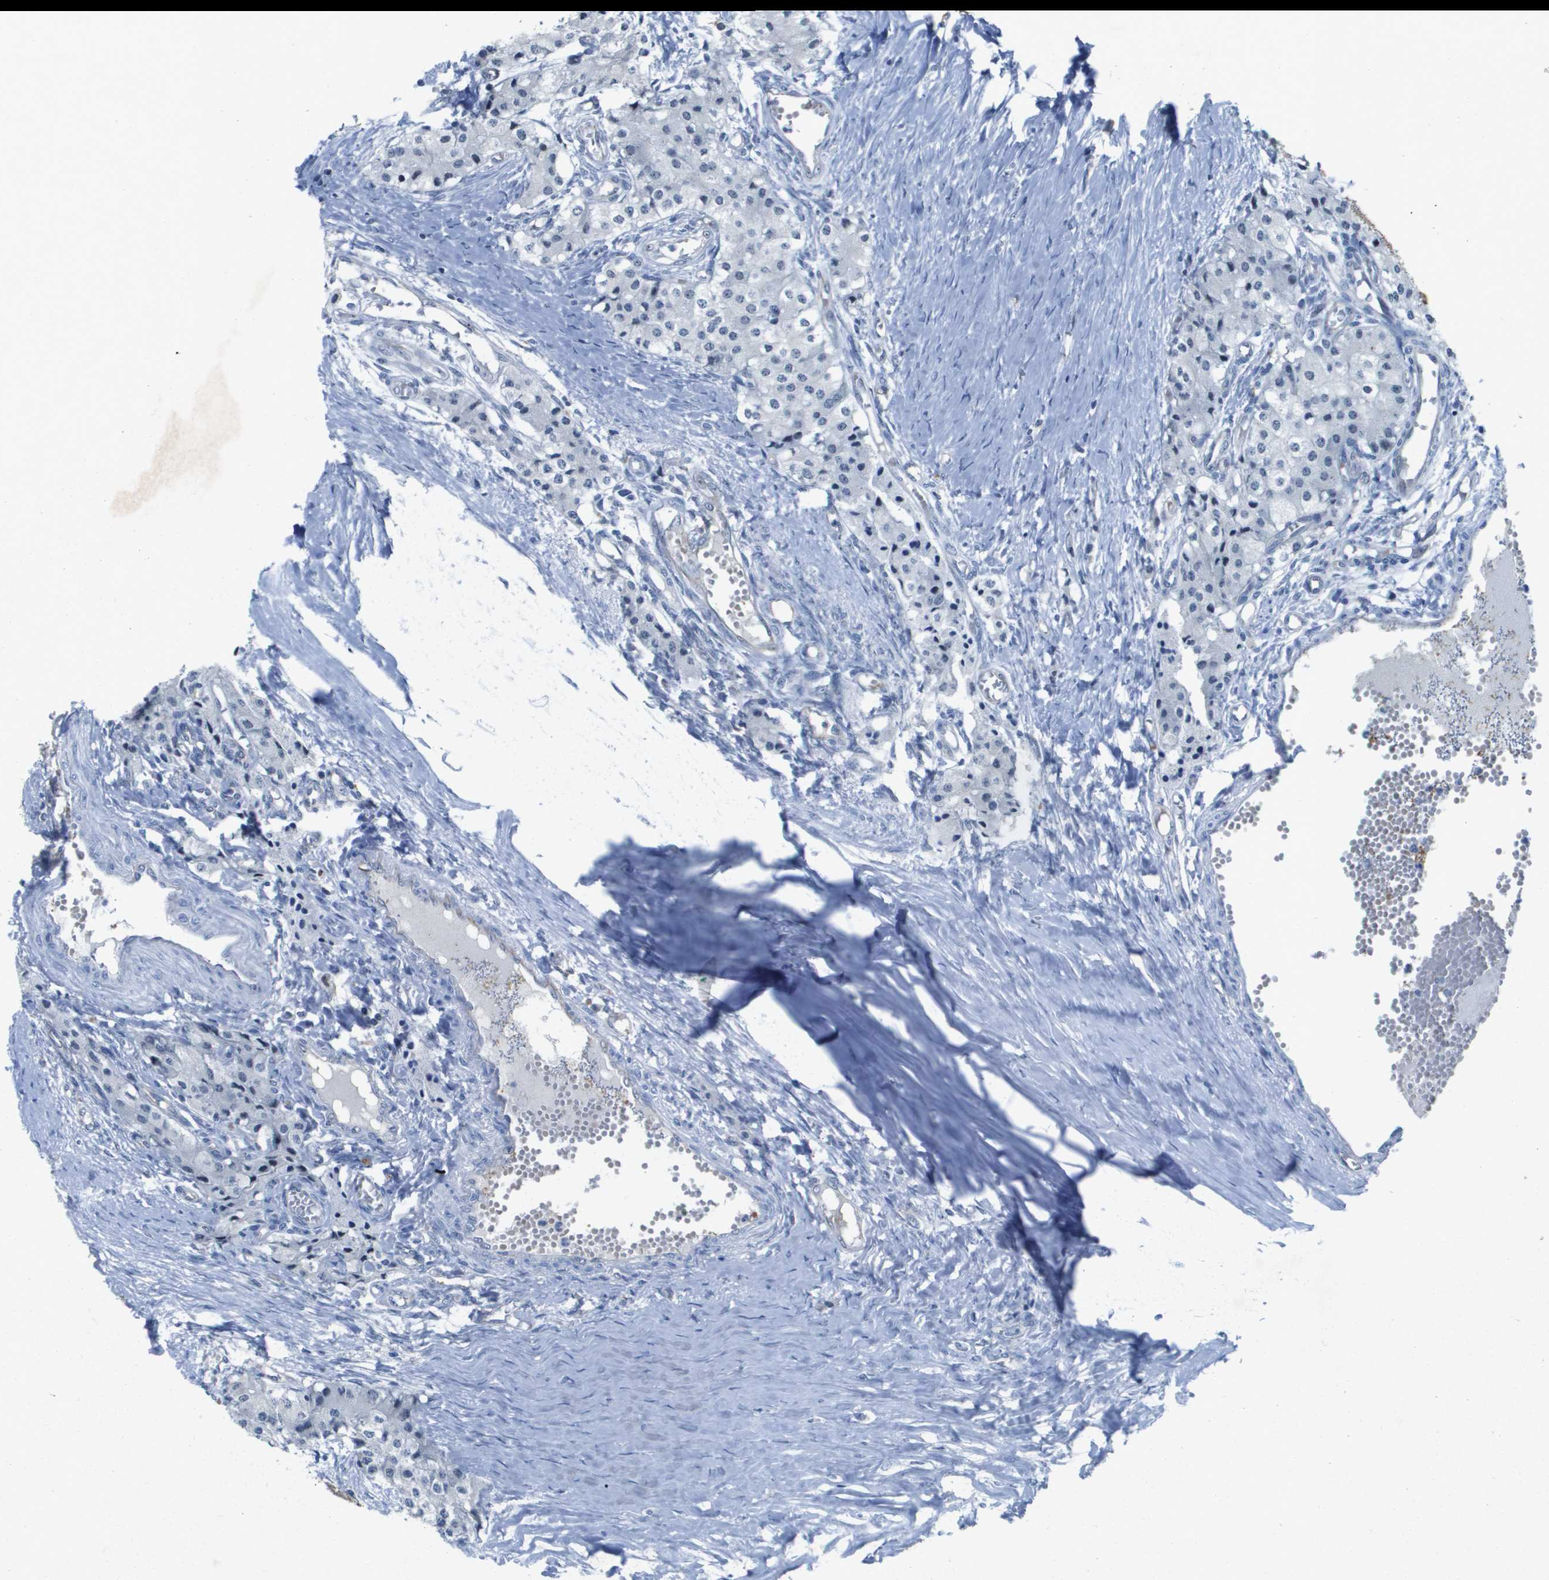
{"staining": {"intensity": "negative", "quantity": "none", "location": "none"}, "tissue": "carcinoid", "cell_type": "Tumor cells", "image_type": "cancer", "snomed": [{"axis": "morphology", "description": "Carcinoid, malignant, NOS"}, {"axis": "topography", "description": "Colon"}], "caption": "This histopathology image is of carcinoid stained with immunohistochemistry to label a protein in brown with the nuclei are counter-stained blue. There is no positivity in tumor cells. (DAB (3,3'-diaminobenzidine) IHC visualized using brightfield microscopy, high magnification).", "gene": "ITGA6", "patient": {"sex": "female", "age": 52}}